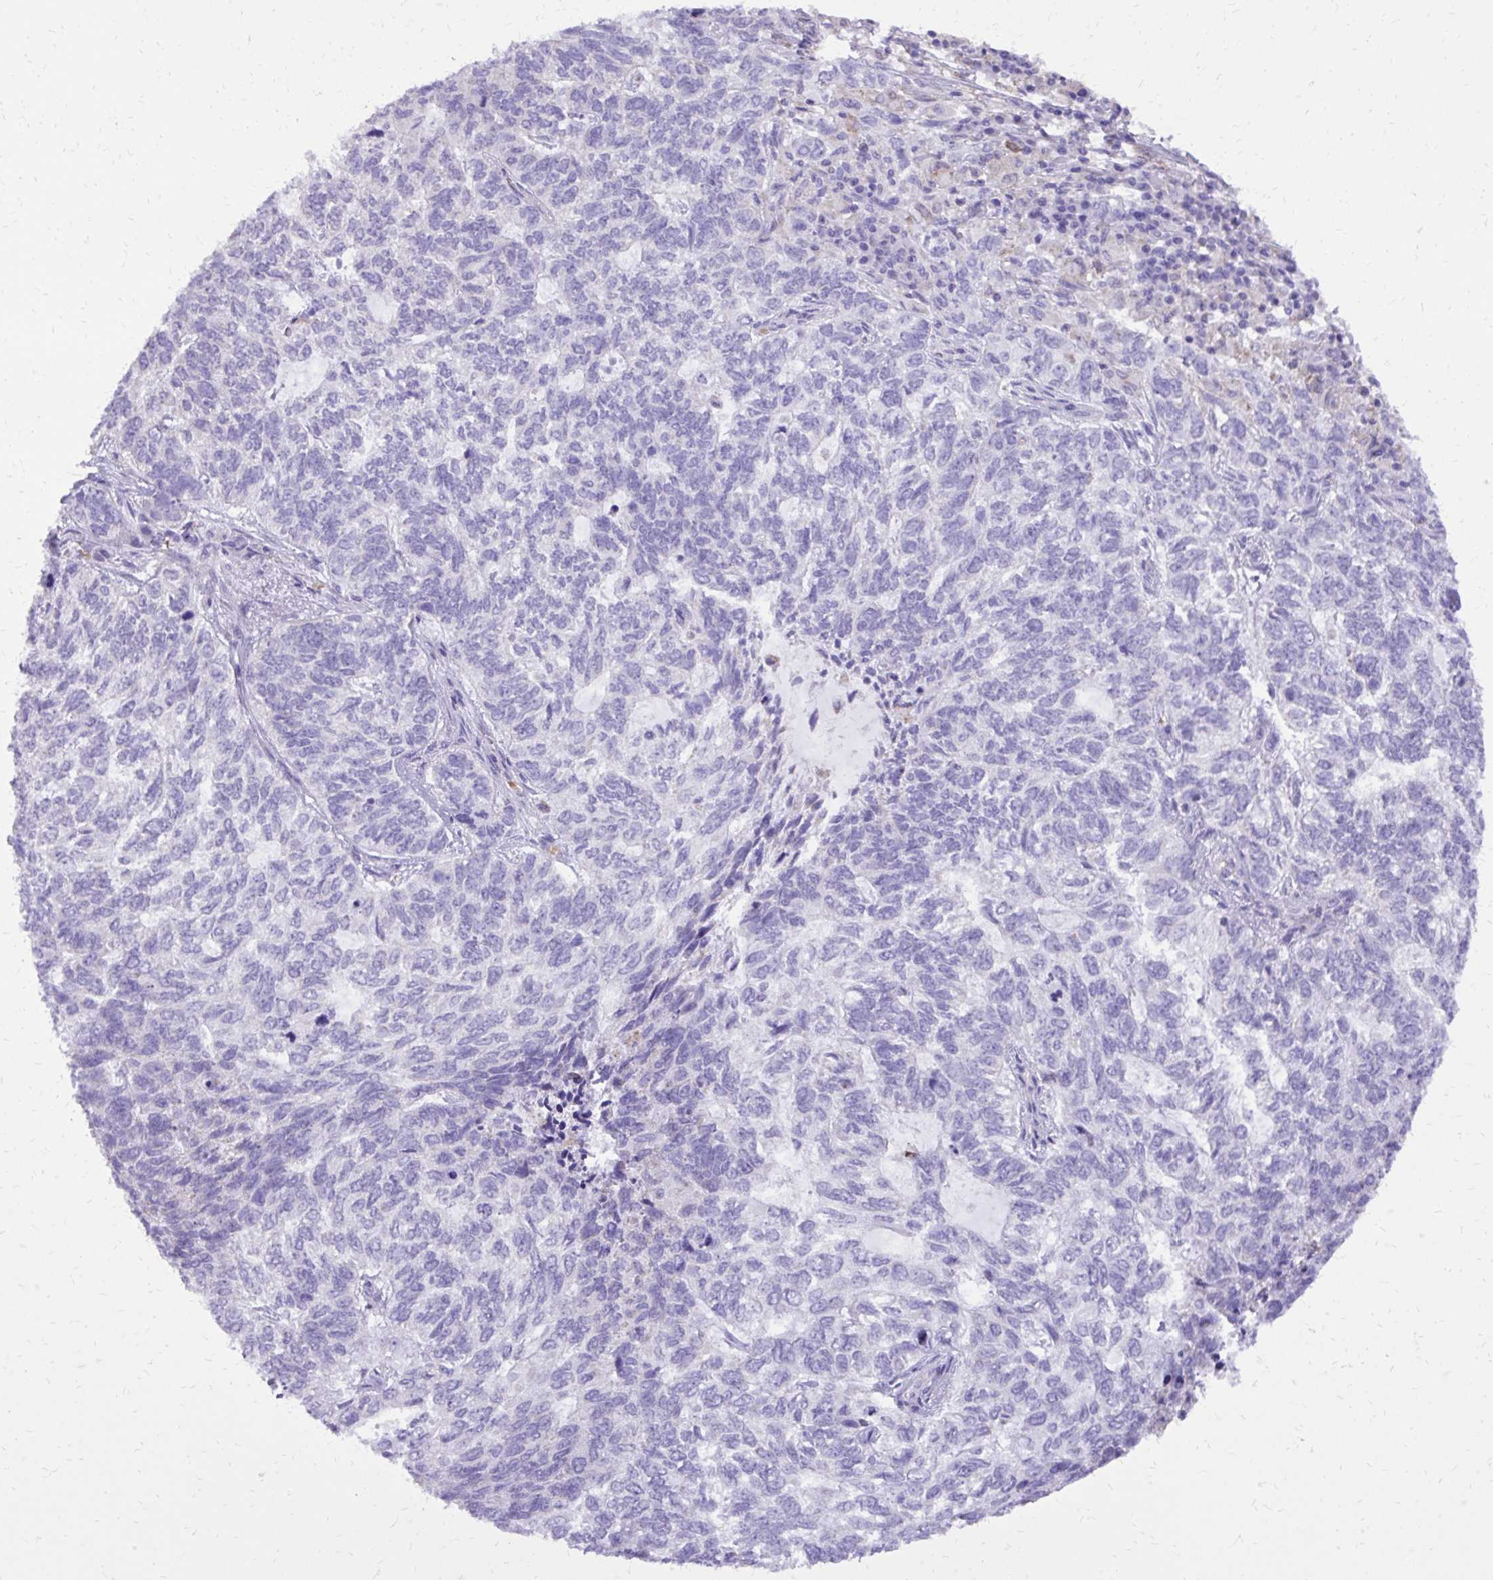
{"staining": {"intensity": "negative", "quantity": "none", "location": "none"}, "tissue": "skin cancer", "cell_type": "Tumor cells", "image_type": "cancer", "snomed": [{"axis": "morphology", "description": "Basal cell carcinoma"}, {"axis": "topography", "description": "Skin"}], "caption": "An immunohistochemistry (IHC) photomicrograph of skin cancer (basal cell carcinoma) is shown. There is no staining in tumor cells of skin cancer (basal cell carcinoma).", "gene": "CAT", "patient": {"sex": "female", "age": 65}}